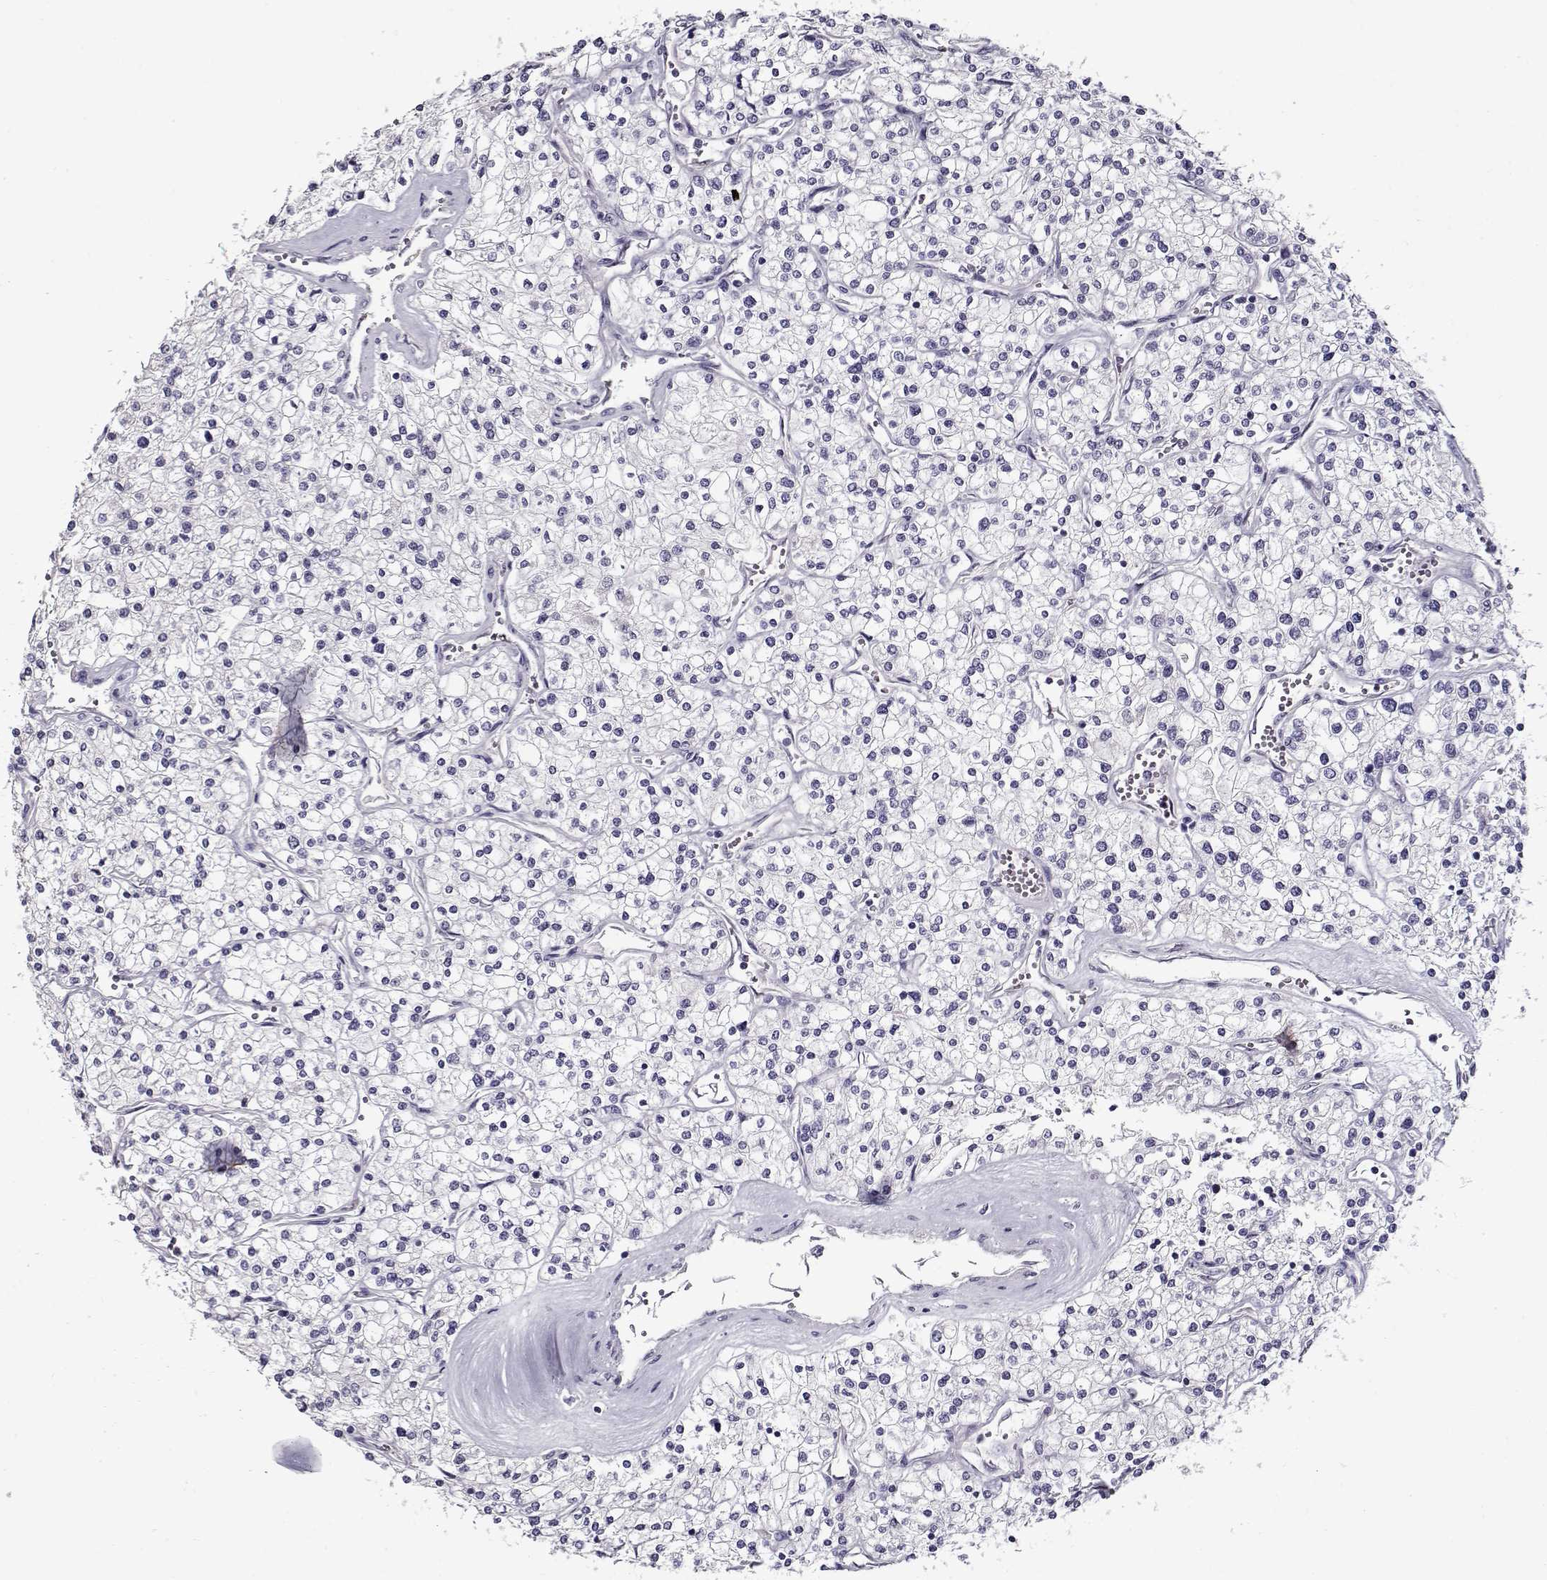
{"staining": {"intensity": "negative", "quantity": "none", "location": "none"}, "tissue": "renal cancer", "cell_type": "Tumor cells", "image_type": "cancer", "snomed": [{"axis": "morphology", "description": "Adenocarcinoma, NOS"}, {"axis": "topography", "description": "Kidney"}], "caption": "The IHC histopathology image has no significant staining in tumor cells of renal cancer (adenocarcinoma) tissue.", "gene": "PRMT8", "patient": {"sex": "male", "age": 80}}